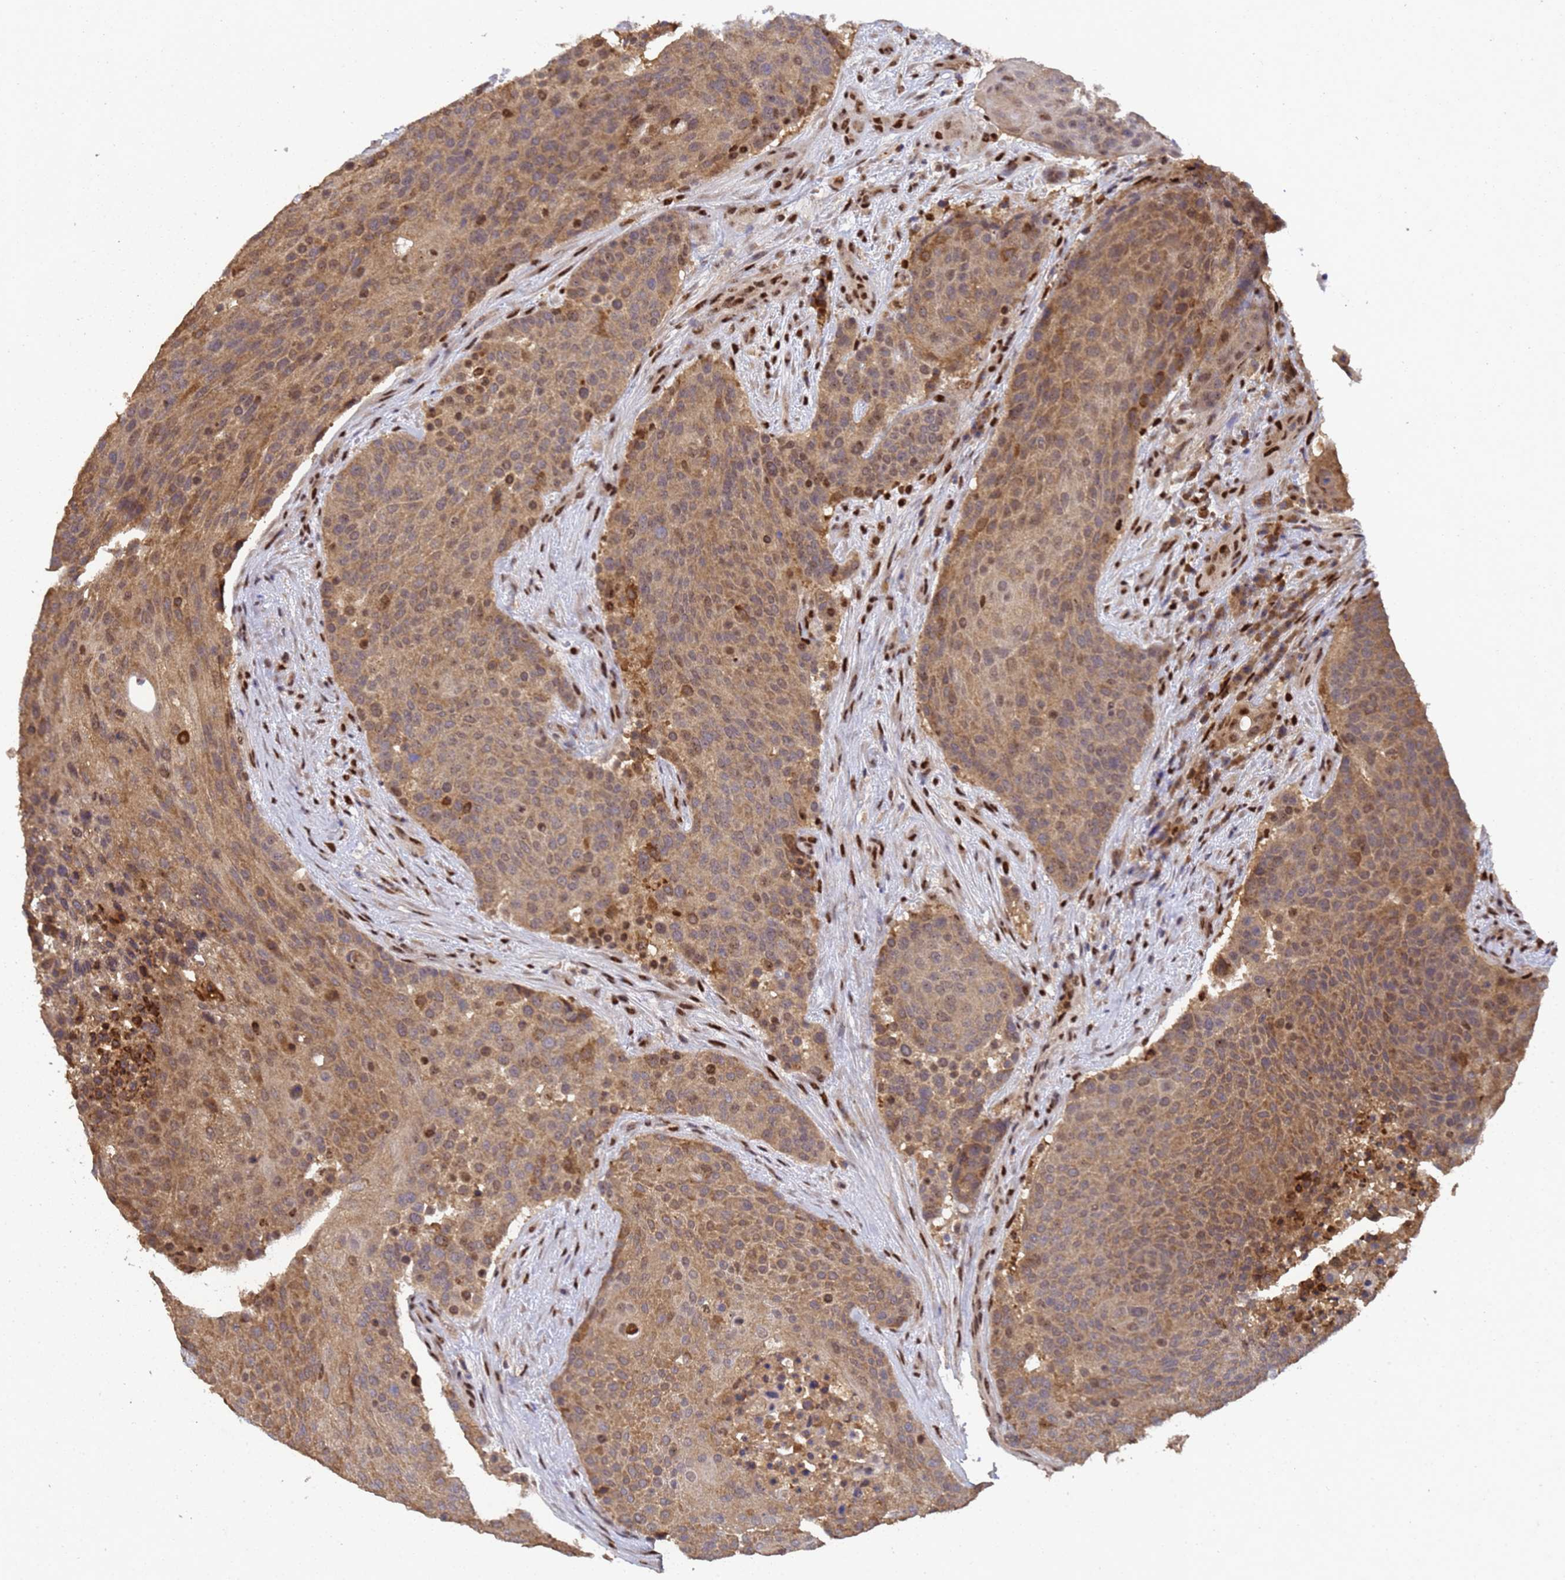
{"staining": {"intensity": "moderate", "quantity": ">75%", "location": "cytoplasmic/membranous,nuclear"}, "tissue": "urothelial cancer", "cell_type": "Tumor cells", "image_type": "cancer", "snomed": [{"axis": "morphology", "description": "Urothelial carcinoma, High grade"}, {"axis": "topography", "description": "Urinary bladder"}], "caption": "This is a histology image of IHC staining of high-grade urothelial carcinoma, which shows moderate staining in the cytoplasmic/membranous and nuclear of tumor cells.", "gene": "SECISBP2", "patient": {"sex": "female", "age": 63}}